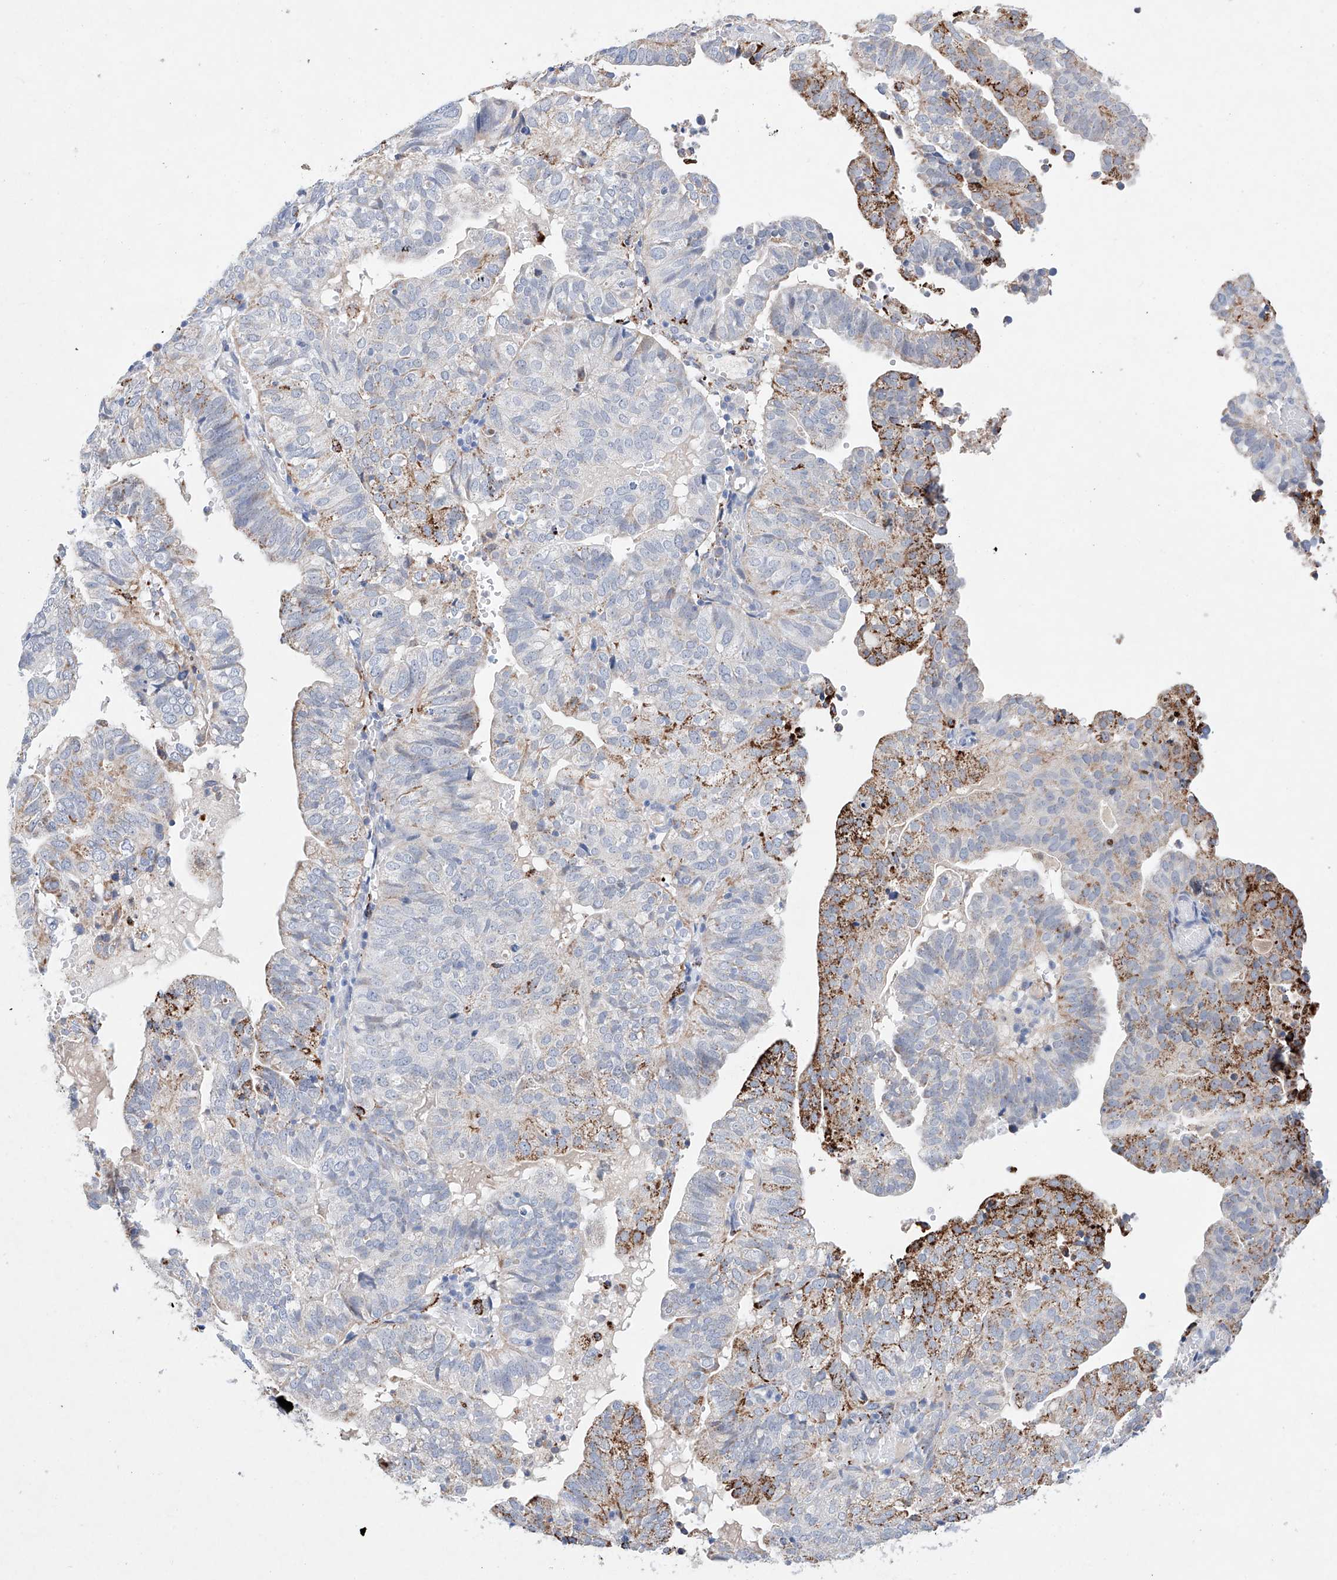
{"staining": {"intensity": "moderate", "quantity": "<25%", "location": "cytoplasmic/membranous"}, "tissue": "endometrial cancer", "cell_type": "Tumor cells", "image_type": "cancer", "snomed": [{"axis": "morphology", "description": "Adenocarcinoma, NOS"}, {"axis": "topography", "description": "Uterus"}], "caption": "Immunohistochemistry of adenocarcinoma (endometrial) demonstrates low levels of moderate cytoplasmic/membranous staining in approximately <25% of tumor cells.", "gene": "NRROS", "patient": {"sex": "female", "age": 77}}